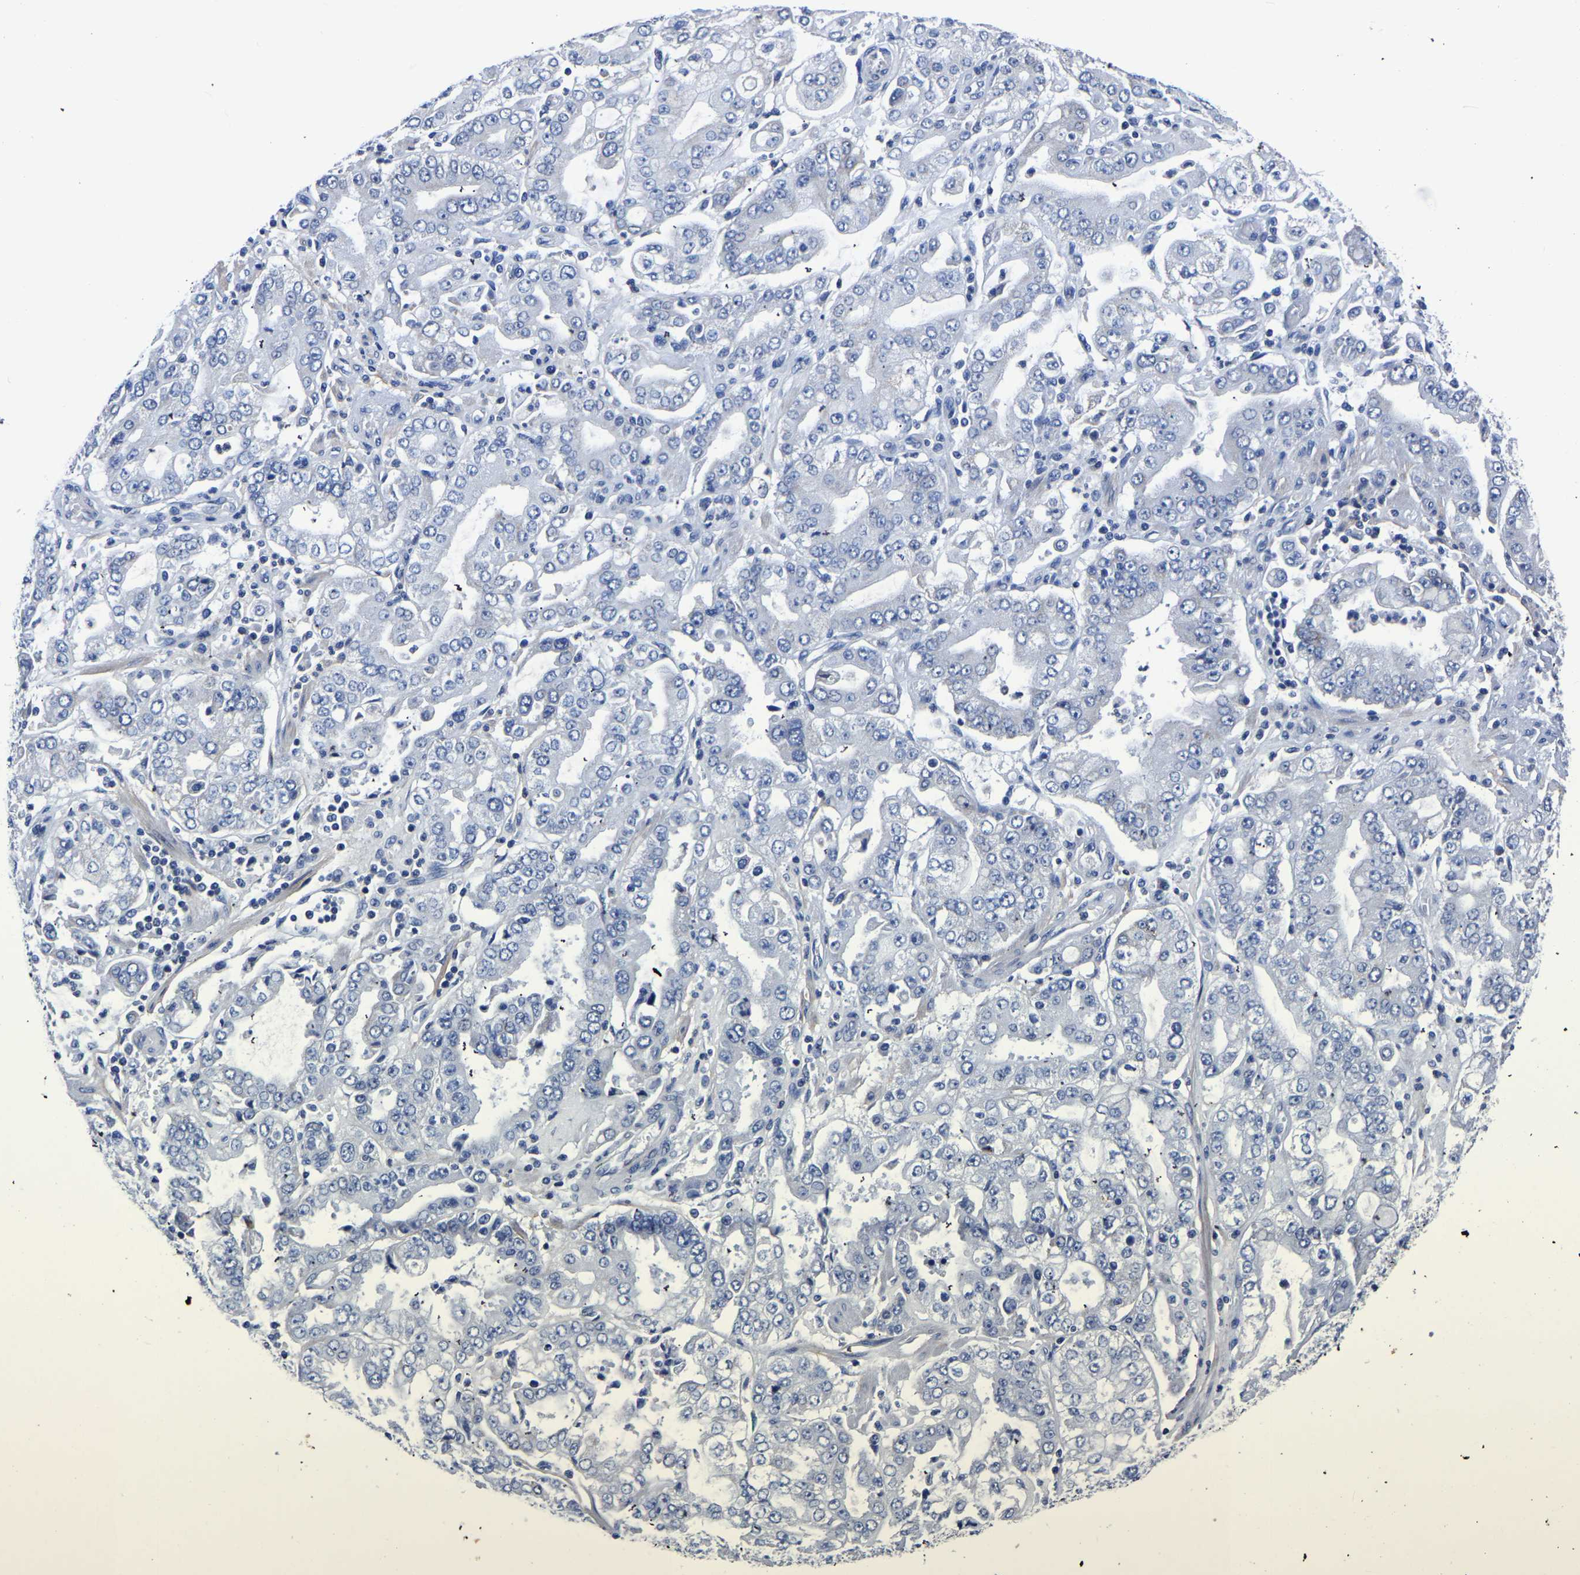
{"staining": {"intensity": "negative", "quantity": "none", "location": "none"}, "tissue": "stomach cancer", "cell_type": "Tumor cells", "image_type": "cancer", "snomed": [{"axis": "morphology", "description": "Adenocarcinoma, NOS"}, {"axis": "topography", "description": "Stomach"}], "caption": "High power microscopy image of an immunohistochemistry (IHC) histopathology image of adenocarcinoma (stomach), revealing no significant positivity in tumor cells.", "gene": "FGD5", "patient": {"sex": "male", "age": 76}}